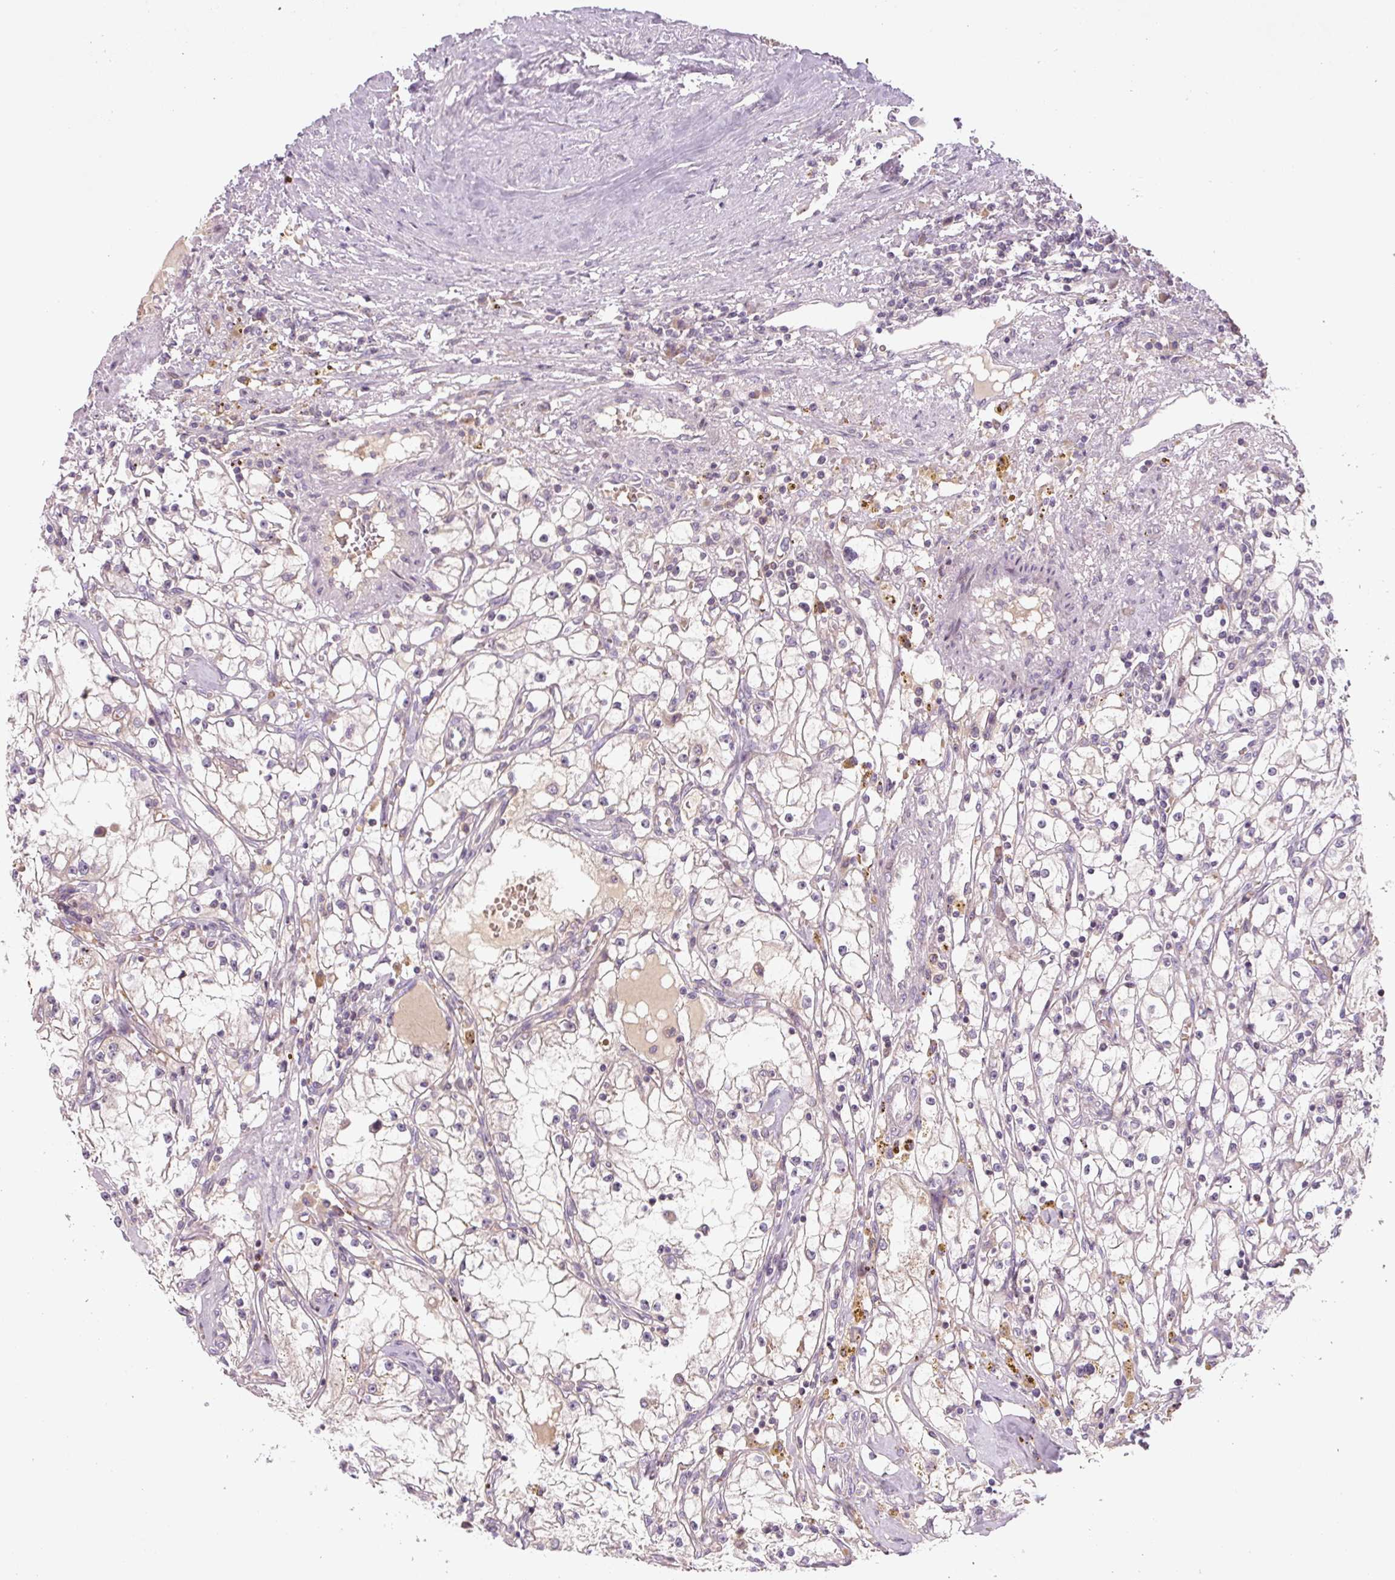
{"staining": {"intensity": "negative", "quantity": "none", "location": "none"}, "tissue": "renal cancer", "cell_type": "Tumor cells", "image_type": "cancer", "snomed": [{"axis": "morphology", "description": "Adenocarcinoma, NOS"}, {"axis": "topography", "description": "Kidney"}], "caption": "Immunohistochemistry micrograph of human renal cancer stained for a protein (brown), which shows no expression in tumor cells. Nuclei are stained in blue.", "gene": "YIF1B", "patient": {"sex": "male", "age": 56}}